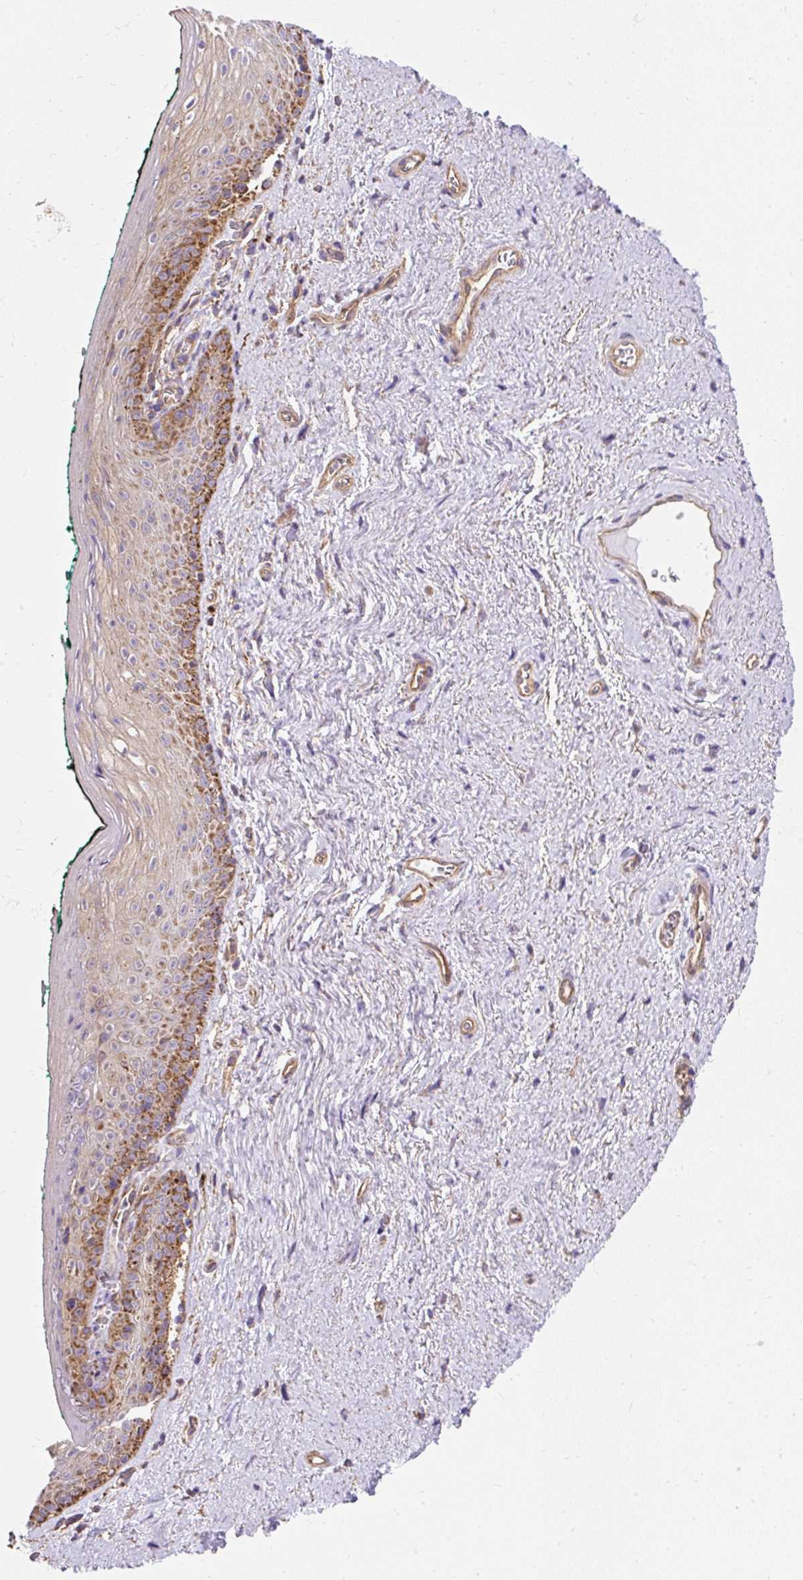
{"staining": {"intensity": "moderate", "quantity": ">75%", "location": "cytoplasmic/membranous"}, "tissue": "vagina", "cell_type": "Squamous epithelial cells", "image_type": "normal", "snomed": [{"axis": "morphology", "description": "Normal tissue, NOS"}, {"axis": "topography", "description": "Vulva"}, {"axis": "topography", "description": "Vagina"}, {"axis": "topography", "description": "Peripheral nerve tissue"}], "caption": "Immunohistochemistry (IHC) staining of unremarkable vagina, which demonstrates medium levels of moderate cytoplasmic/membranous positivity in about >75% of squamous epithelial cells indicating moderate cytoplasmic/membranous protein expression. The staining was performed using DAB (brown) for protein detection and nuclei were counterstained in hematoxylin (blue).", "gene": "CEP290", "patient": {"sex": "female", "age": 66}}